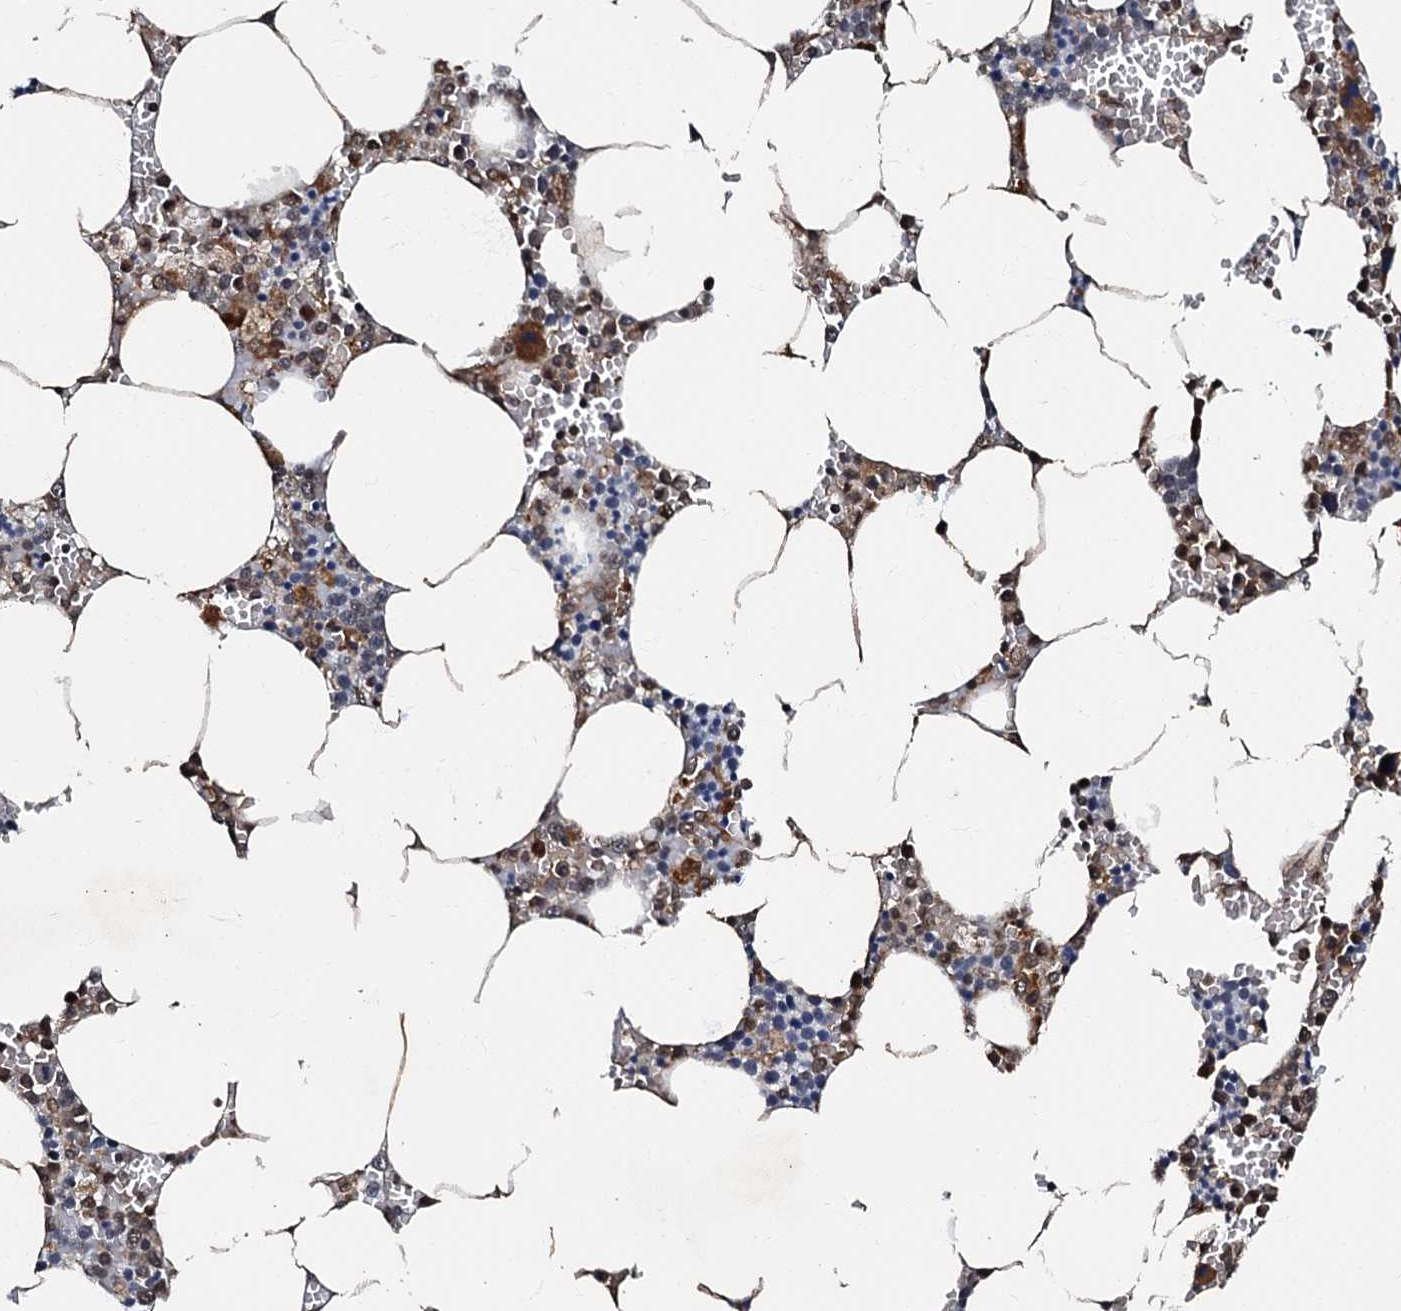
{"staining": {"intensity": "moderate", "quantity": "<25%", "location": "cytoplasmic/membranous"}, "tissue": "bone marrow", "cell_type": "Hematopoietic cells", "image_type": "normal", "snomed": [{"axis": "morphology", "description": "Normal tissue, NOS"}, {"axis": "topography", "description": "Bone marrow"}], "caption": "Hematopoietic cells reveal low levels of moderate cytoplasmic/membranous positivity in about <25% of cells in normal human bone marrow. (DAB (3,3'-diaminobenzidine) IHC with brightfield microscopy, high magnification).", "gene": "C18orf32", "patient": {"sex": "male", "age": 70}}